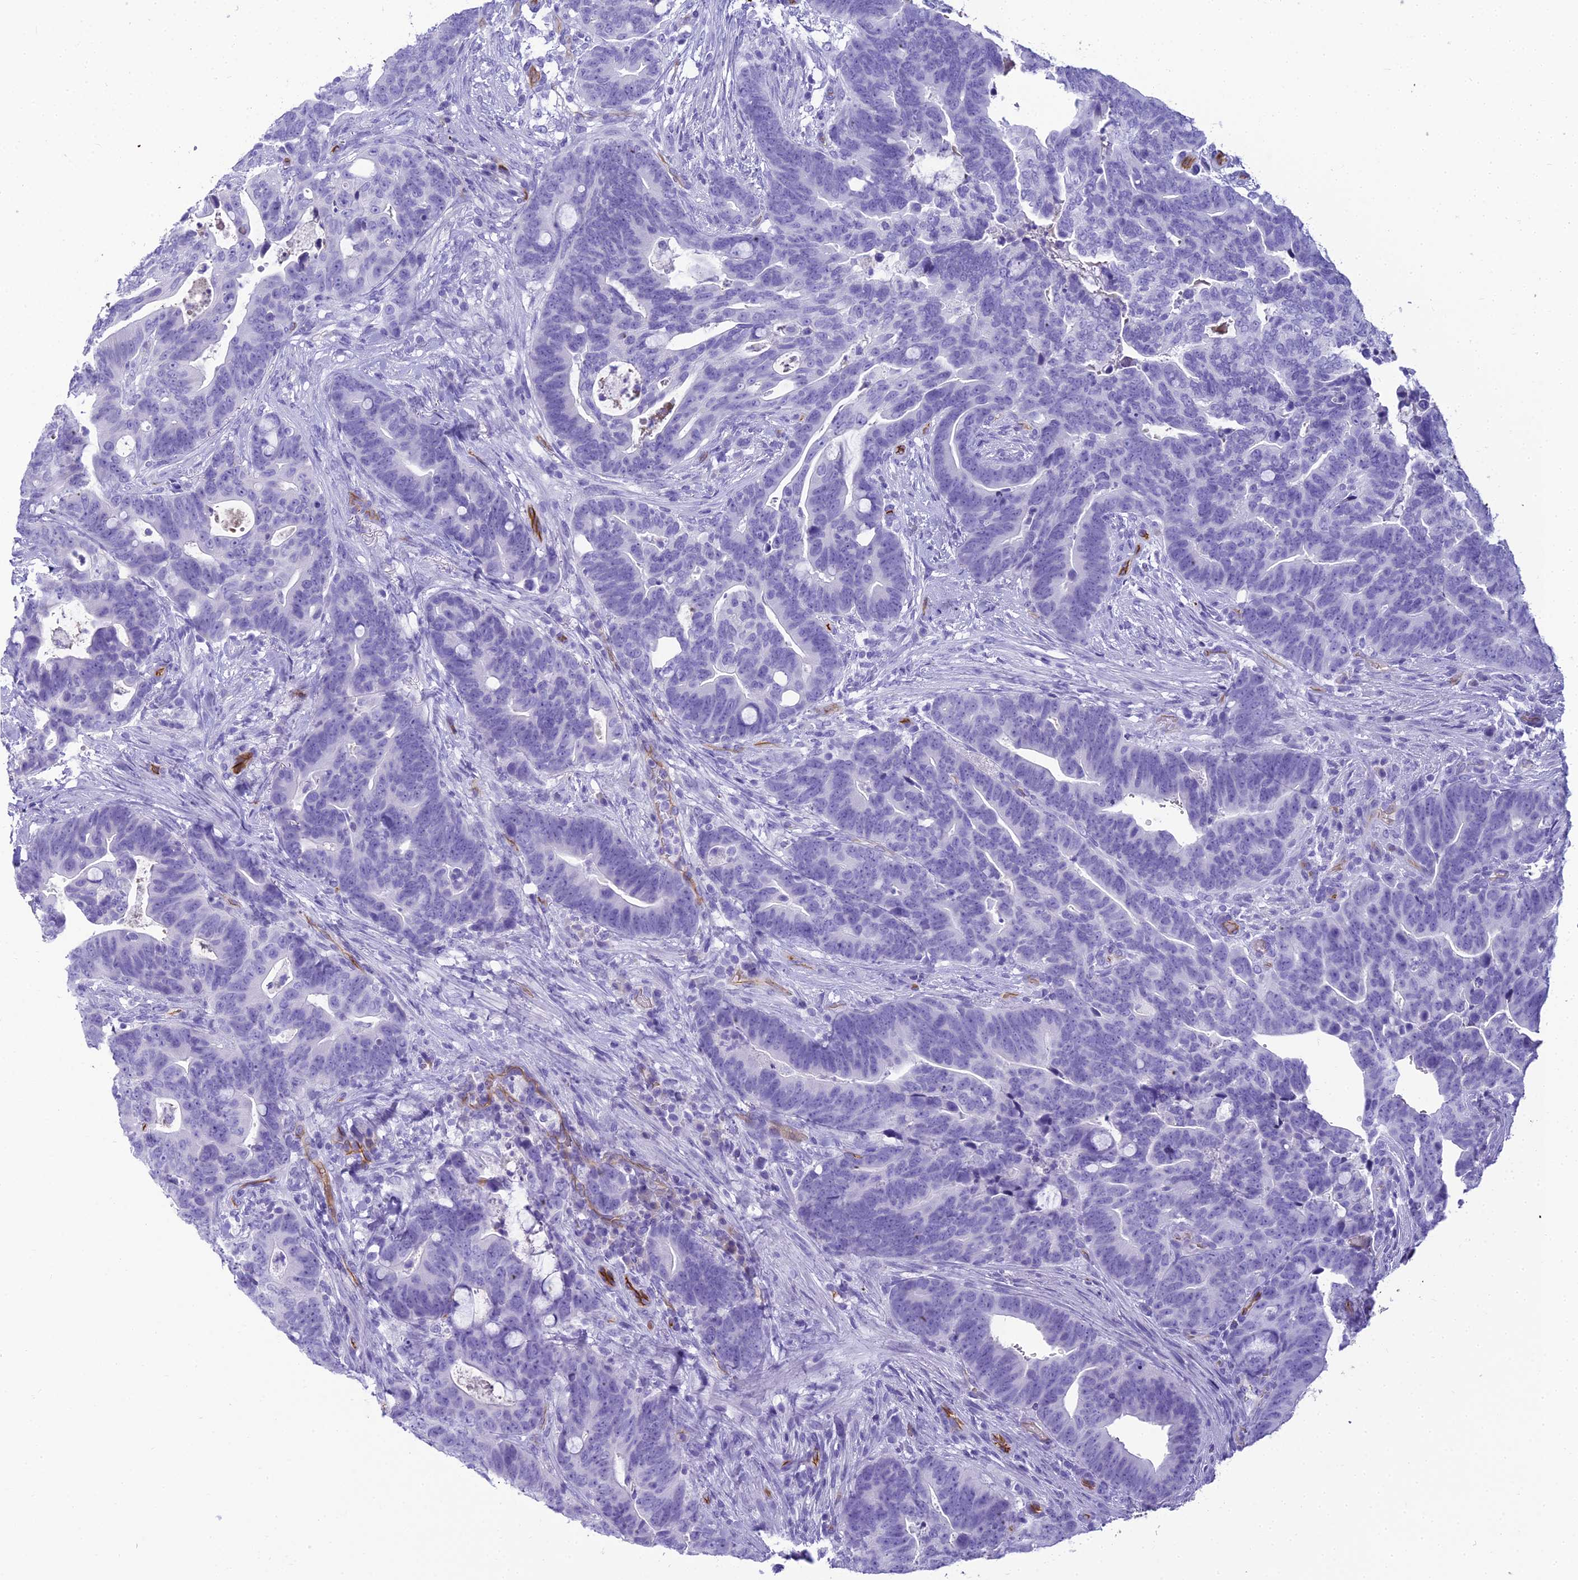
{"staining": {"intensity": "negative", "quantity": "none", "location": "none"}, "tissue": "colorectal cancer", "cell_type": "Tumor cells", "image_type": "cancer", "snomed": [{"axis": "morphology", "description": "Adenocarcinoma, NOS"}, {"axis": "topography", "description": "Colon"}], "caption": "Tumor cells are negative for protein expression in human colorectal cancer (adenocarcinoma).", "gene": "NINJ1", "patient": {"sex": "female", "age": 82}}